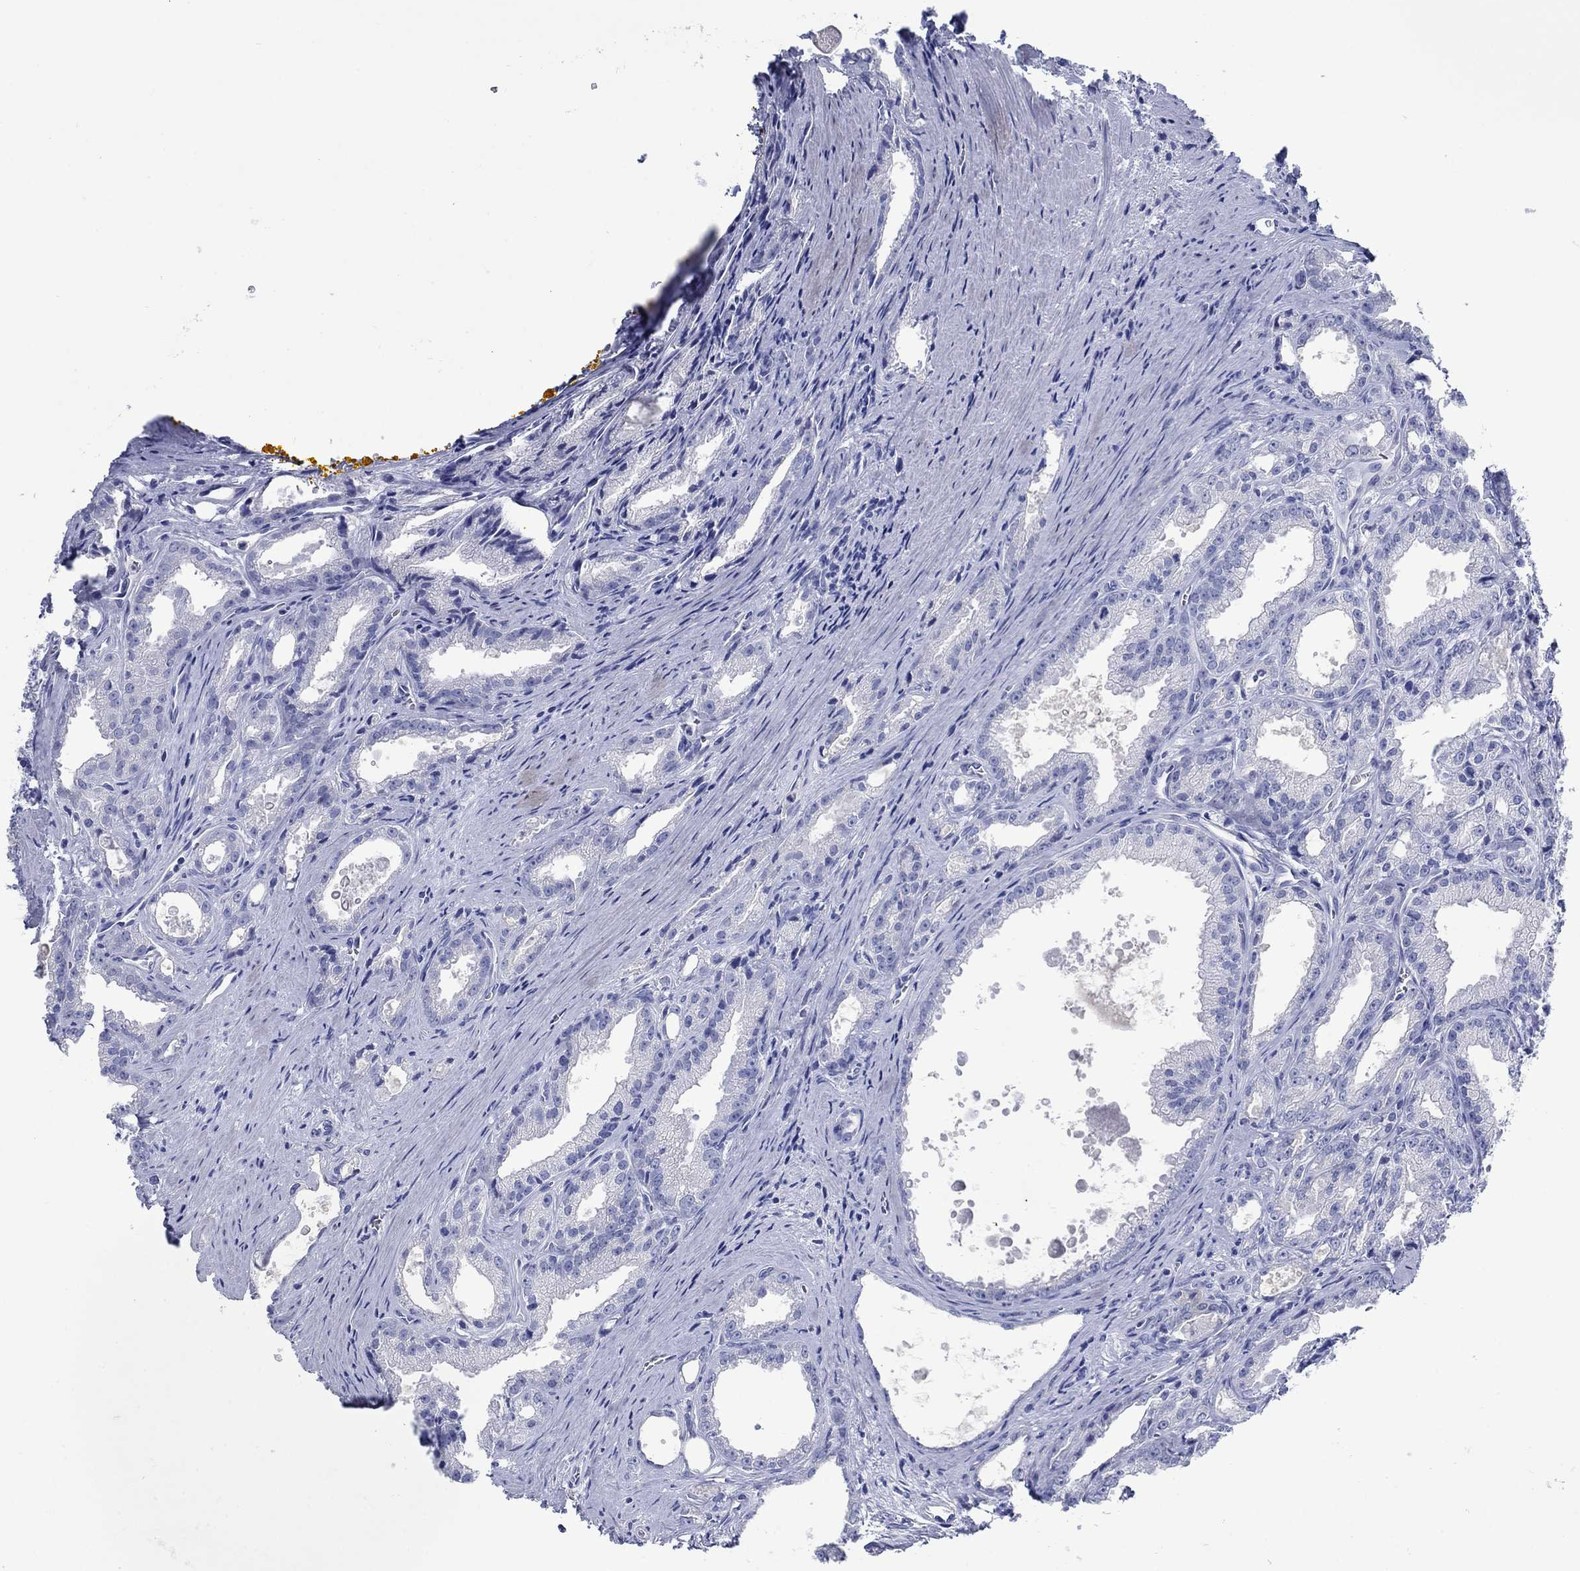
{"staining": {"intensity": "negative", "quantity": "none", "location": "none"}, "tissue": "prostate cancer", "cell_type": "Tumor cells", "image_type": "cancer", "snomed": [{"axis": "morphology", "description": "Adenocarcinoma, NOS"}, {"axis": "morphology", "description": "Adenocarcinoma, High grade"}, {"axis": "topography", "description": "Prostate"}], "caption": "Immunohistochemistry (IHC) of human prostate cancer exhibits no expression in tumor cells.", "gene": "TRIM16", "patient": {"sex": "male", "age": 70}}